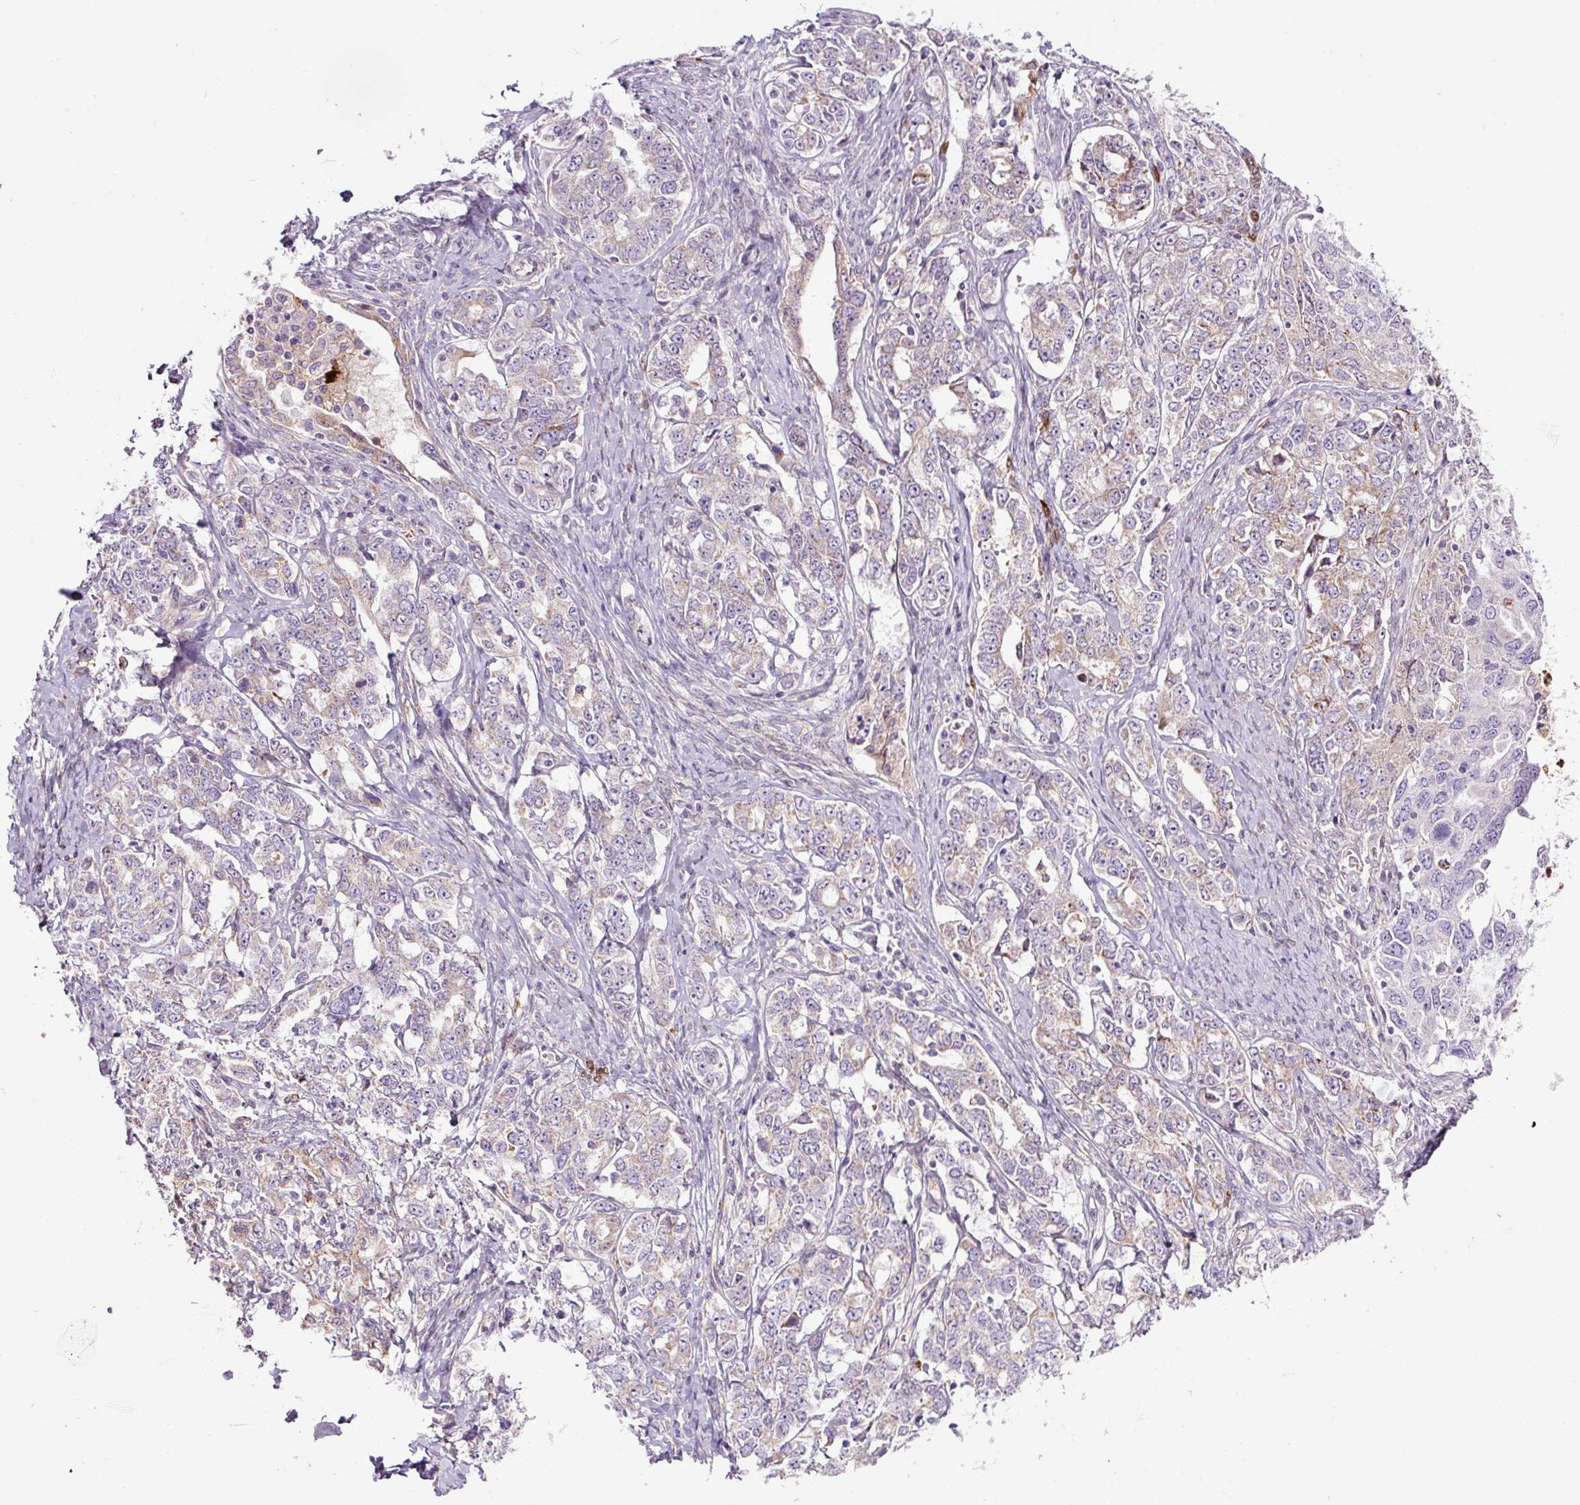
{"staining": {"intensity": "weak", "quantity": "<25%", "location": "cytoplasmic/membranous"}, "tissue": "ovarian cancer", "cell_type": "Tumor cells", "image_type": "cancer", "snomed": [{"axis": "morphology", "description": "Carcinoma, endometroid"}, {"axis": "topography", "description": "Ovary"}], "caption": "The image exhibits no significant positivity in tumor cells of endometroid carcinoma (ovarian). (IHC, brightfield microscopy, high magnification).", "gene": "SH2D6", "patient": {"sex": "female", "age": 62}}